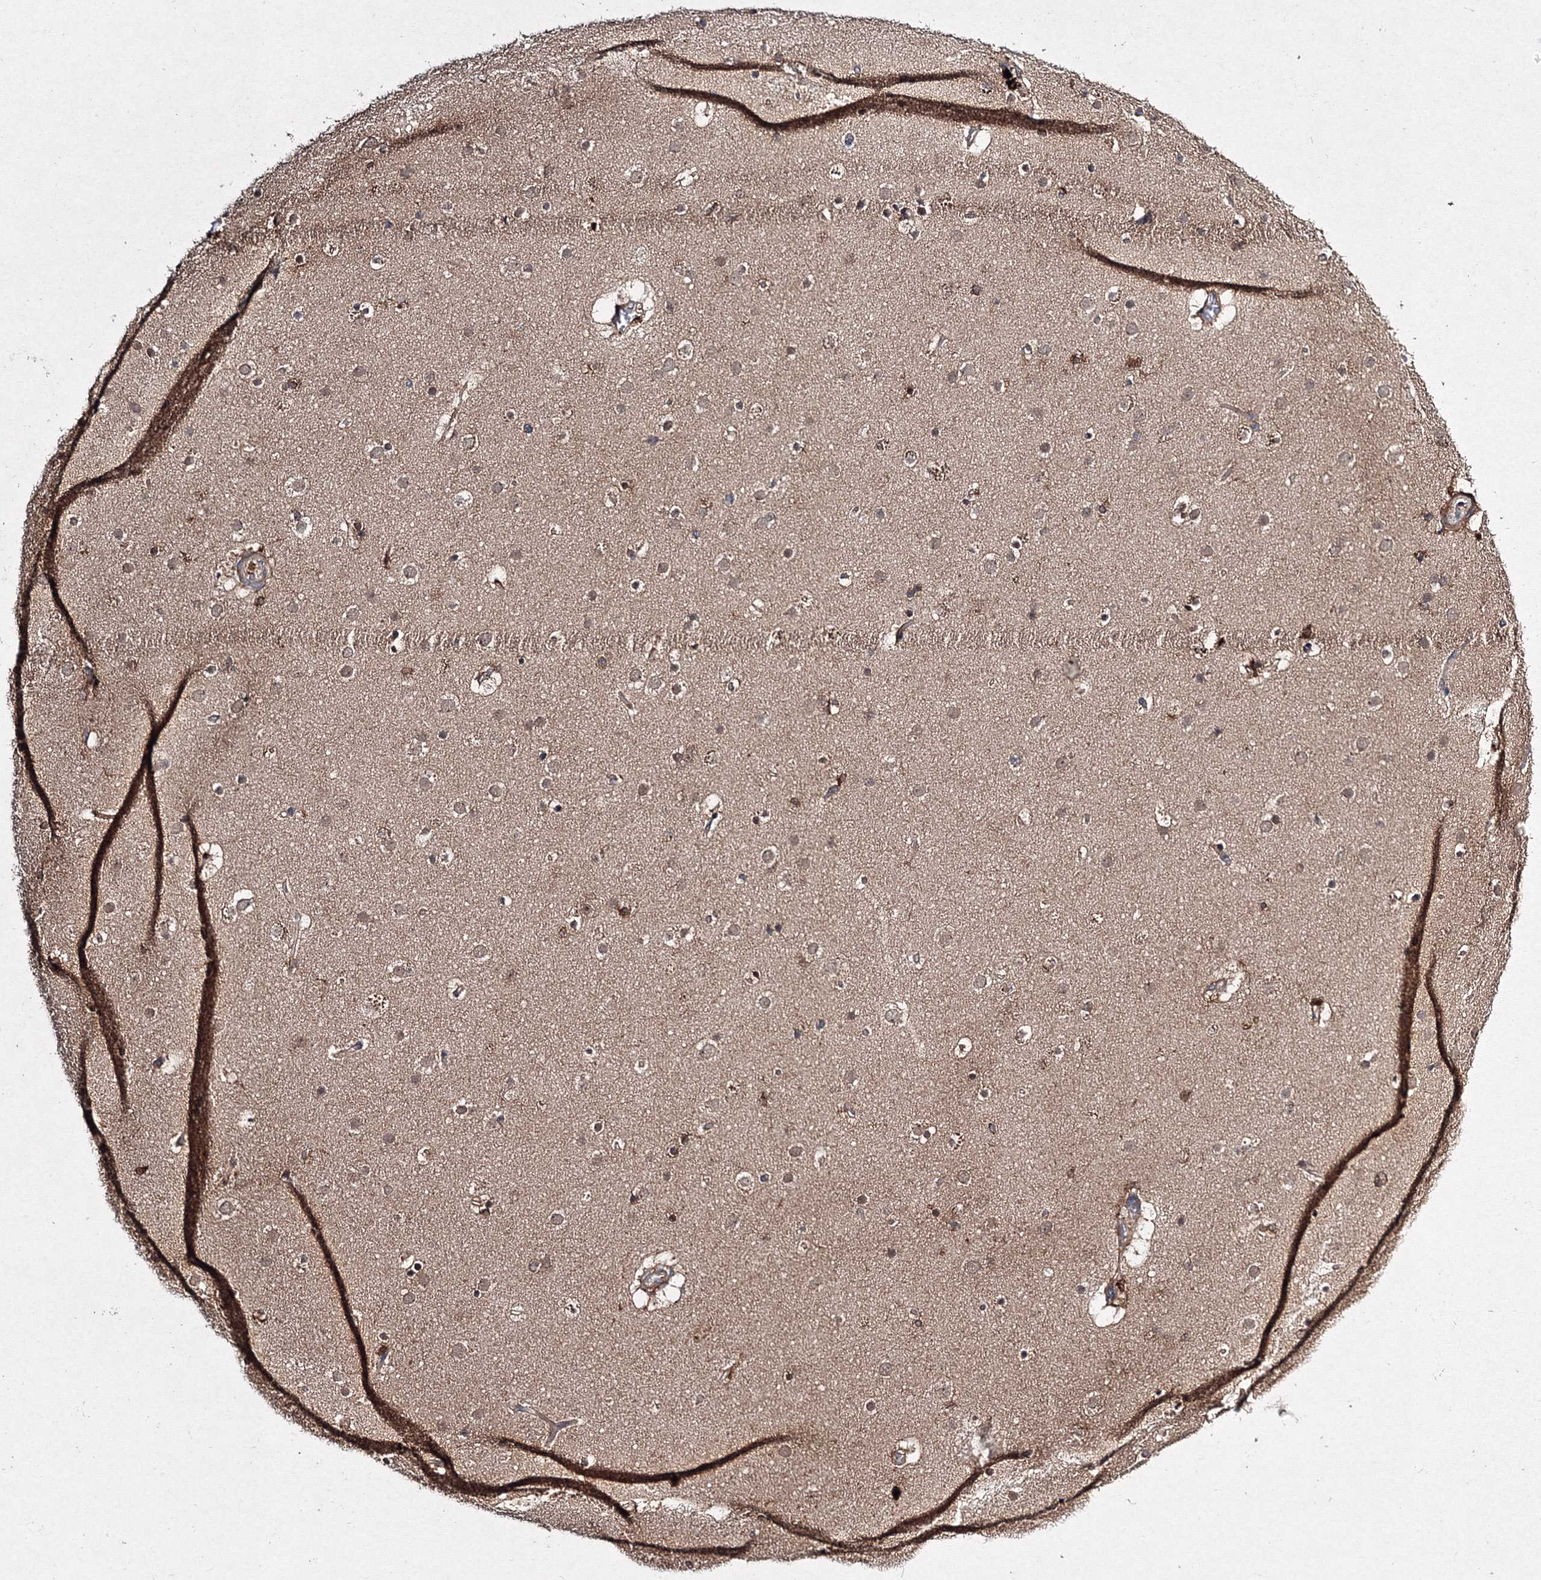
{"staining": {"intensity": "moderate", "quantity": ">75%", "location": "cytoplasmic/membranous"}, "tissue": "cerebral cortex", "cell_type": "Endothelial cells", "image_type": "normal", "snomed": [{"axis": "morphology", "description": "Normal tissue, NOS"}, {"axis": "topography", "description": "Cerebral cortex"}], "caption": "Cerebral cortex stained with DAB immunohistochemistry demonstrates medium levels of moderate cytoplasmic/membranous positivity in about >75% of endothelial cells. (Stains: DAB (3,3'-diaminobenzidine) in brown, nuclei in blue, Microscopy: brightfield microscopy at high magnification).", "gene": "RANBP3L", "patient": {"sex": "male", "age": 57}}